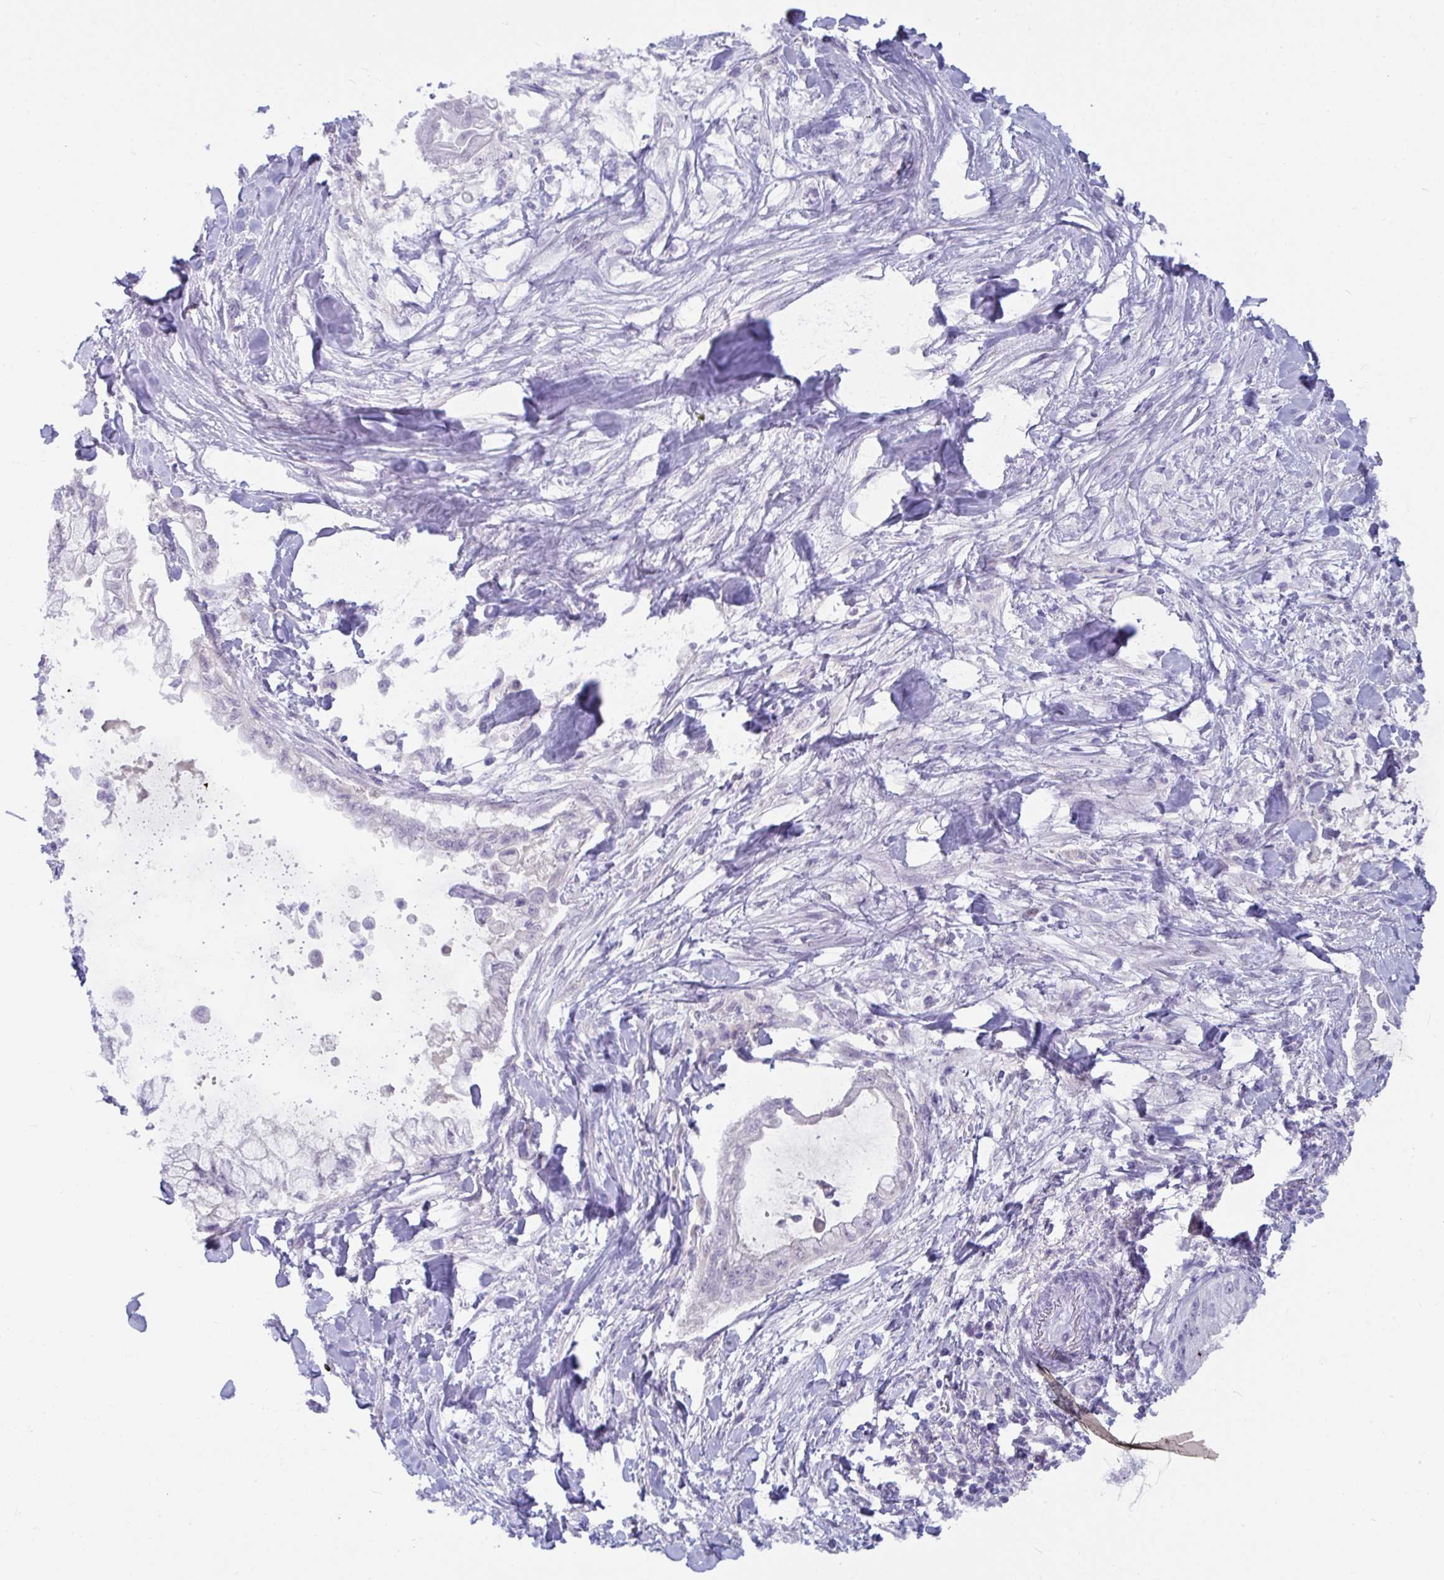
{"staining": {"intensity": "negative", "quantity": "none", "location": "none"}, "tissue": "pancreatic cancer", "cell_type": "Tumor cells", "image_type": "cancer", "snomed": [{"axis": "morphology", "description": "Adenocarcinoma, NOS"}, {"axis": "topography", "description": "Pancreas"}], "caption": "Immunohistochemistry photomicrograph of neoplastic tissue: human pancreatic adenocarcinoma stained with DAB (3,3'-diaminobenzidine) reveals no significant protein expression in tumor cells.", "gene": "NPY", "patient": {"sex": "male", "age": 48}}